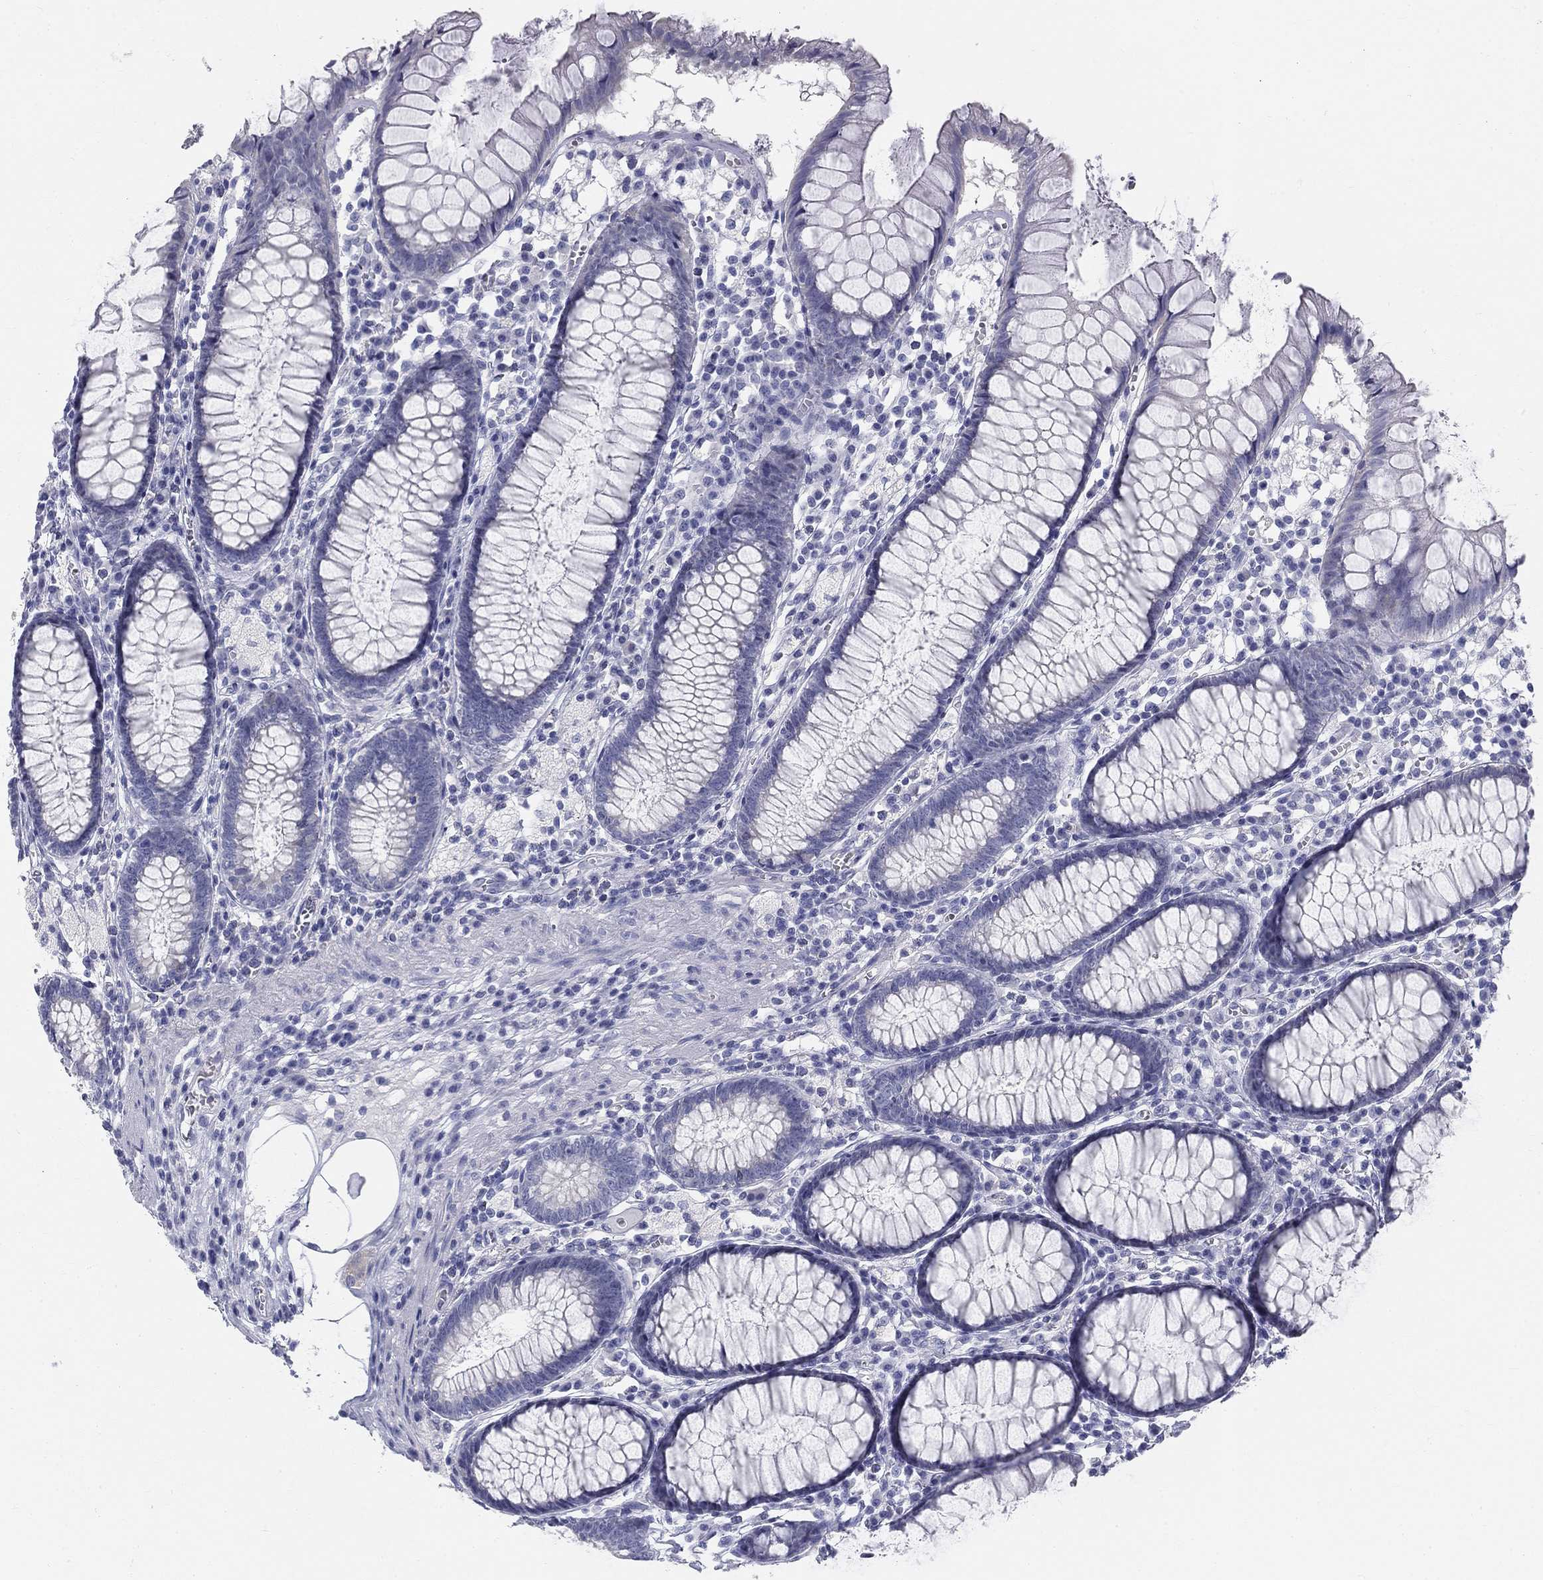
{"staining": {"intensity": "negative", "quantity": "none", "location": "none"}, "tissue": "colon", "cell_type": "Endothelial cells", "image_type": "normal", "snomed": [{"axis": "morphology", "description": "Normal tissue, NOS"}, {"axis": "topography", "description": "Colon"}], "caption": "IHC histopathology image of normal human colon stained for a protein (brown), which exhibits no positivity in endothelial cells.", "gene": "GALNTL5", "patient": {"sex": "male", "age": 65}}